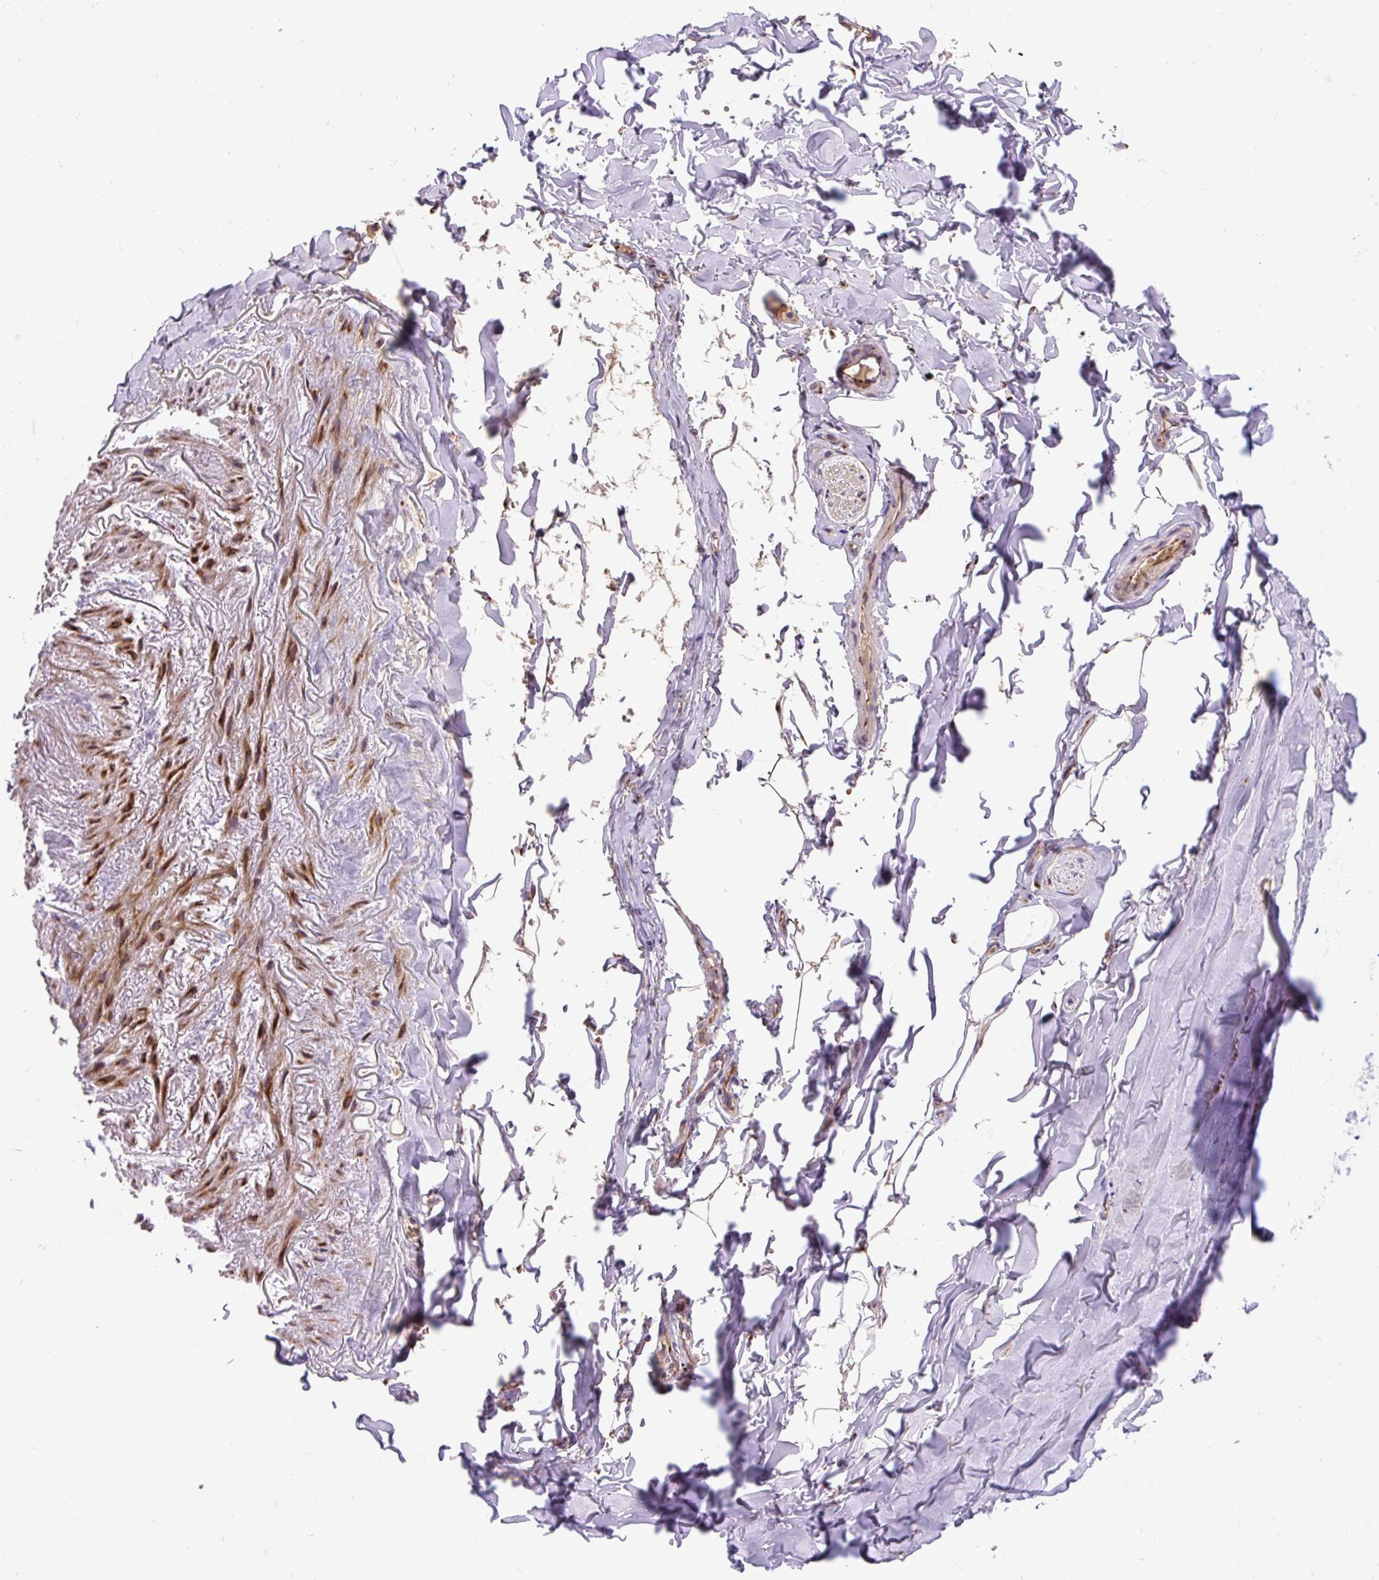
{"staining": {"intensity": "weak", "quantity": "25%-75%", "location": "cytoplasmic/membranous"}, "tissue": "adipose tissue", "cell_type": "Adipocytes", "image_type": "normal", "snomed": [{"axis": "morphology", "description": "Normal tissue, NOS"}, {"axis": "topography", "description": "Cartilage tissue"}, {"axis": "topography", "description": "Bronchus"}, {"axis": "topography", "description": "Peripheral nerve tissue"}], "caption": "Immunohistochemical staining of normal human adipose tissue reveals low levels of weak cytoplasmic/membranous positivity in about 25%-75% of adipocytes.", "gene": "MSMP", "patient": {"sex": "female", "age": 59}}